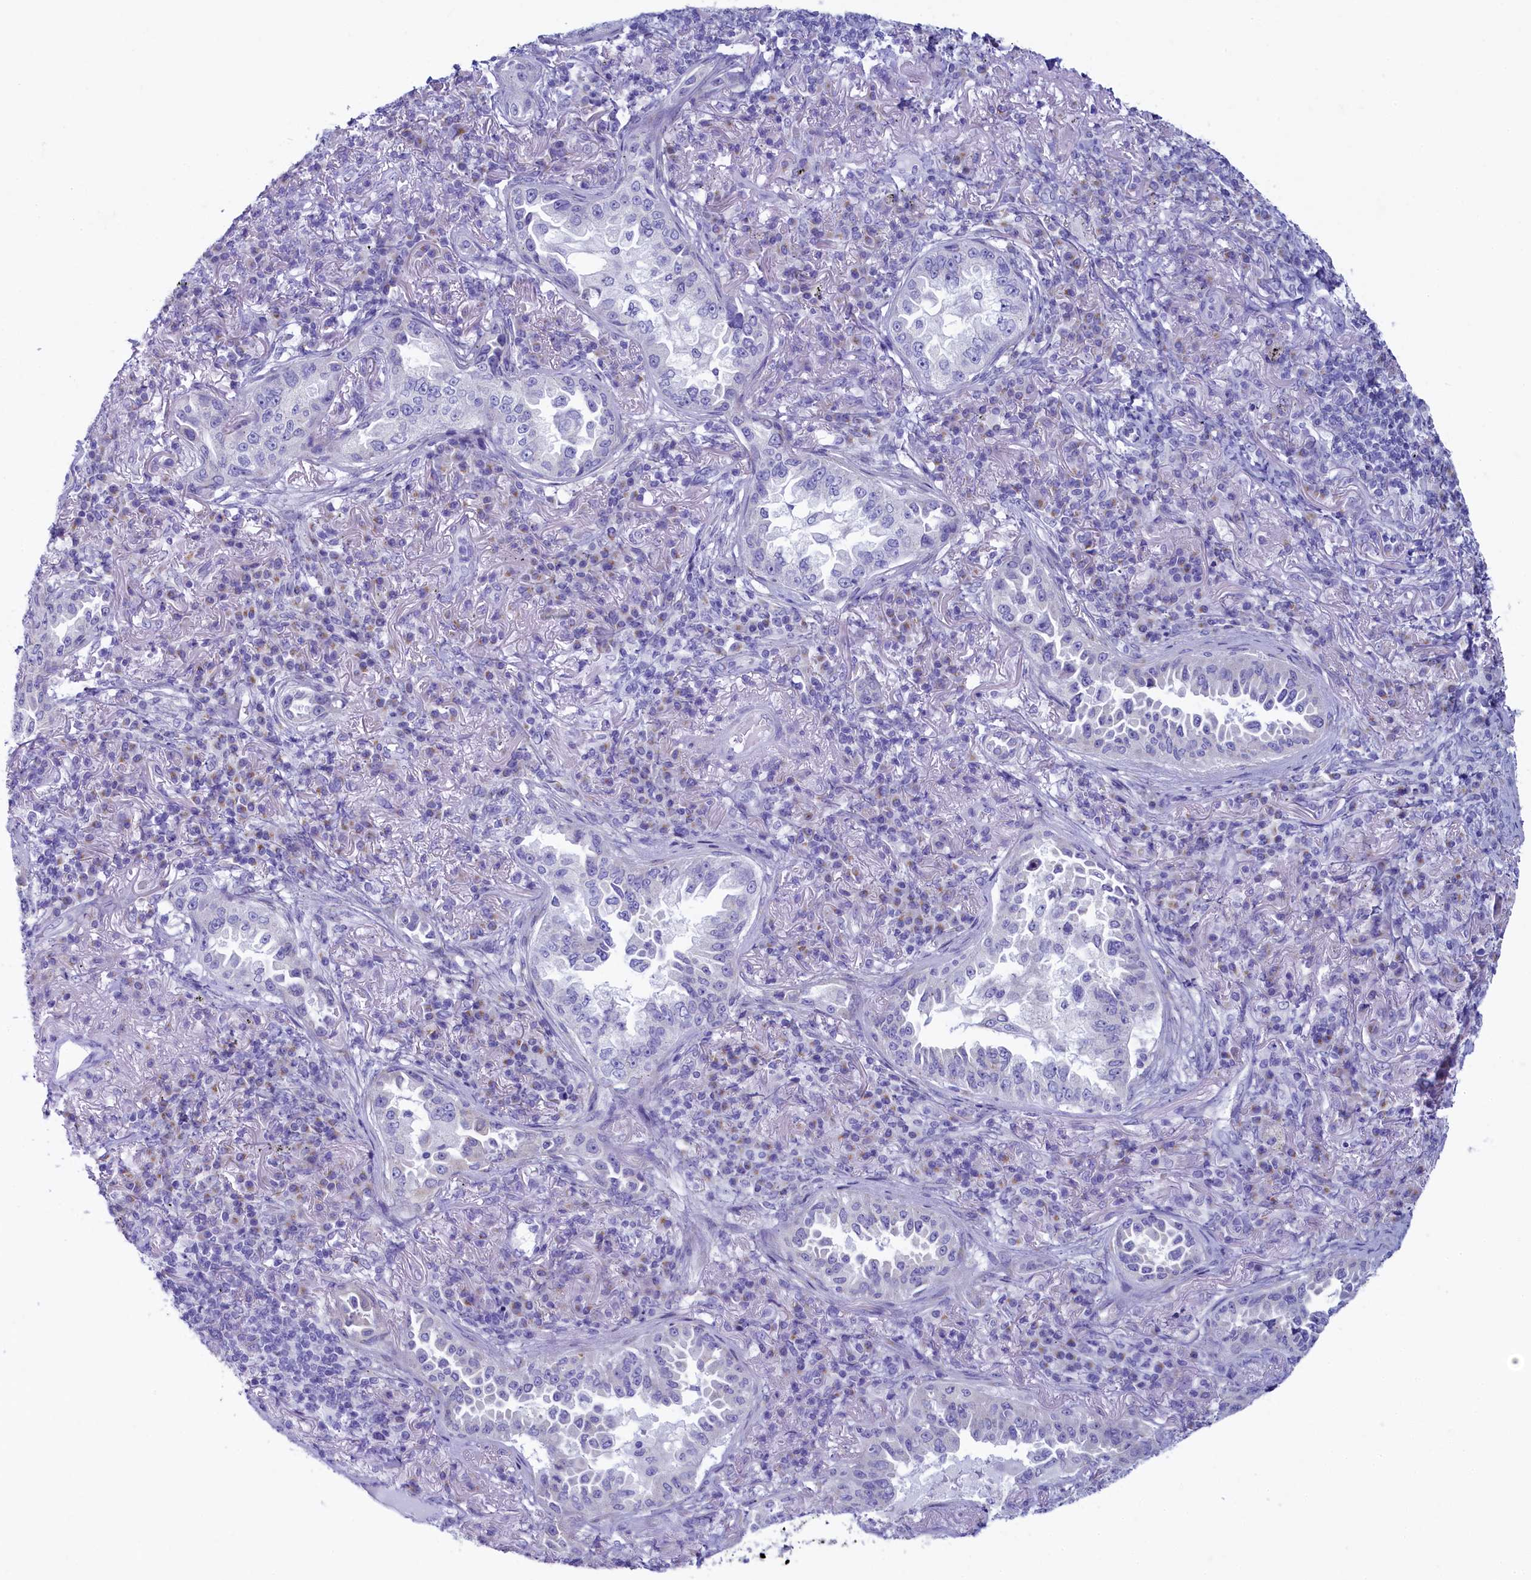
{"staining": {"intensity": "negative", "quantity": "none", "location": "none"}, "tissue": "lung cancer", "cell_type": "Tumor cells", "image_type": "cancer", "snomed": [{"axis": "morphology", "description": "Adenocarcinoma, NOS"}, {"axis": "topography", "description": "Lung"}], "caption": "The image shows no staining of tumor cells in lung cancer.", "gene": "SKA3", "patient": {"sex": "female", "age": 69}}